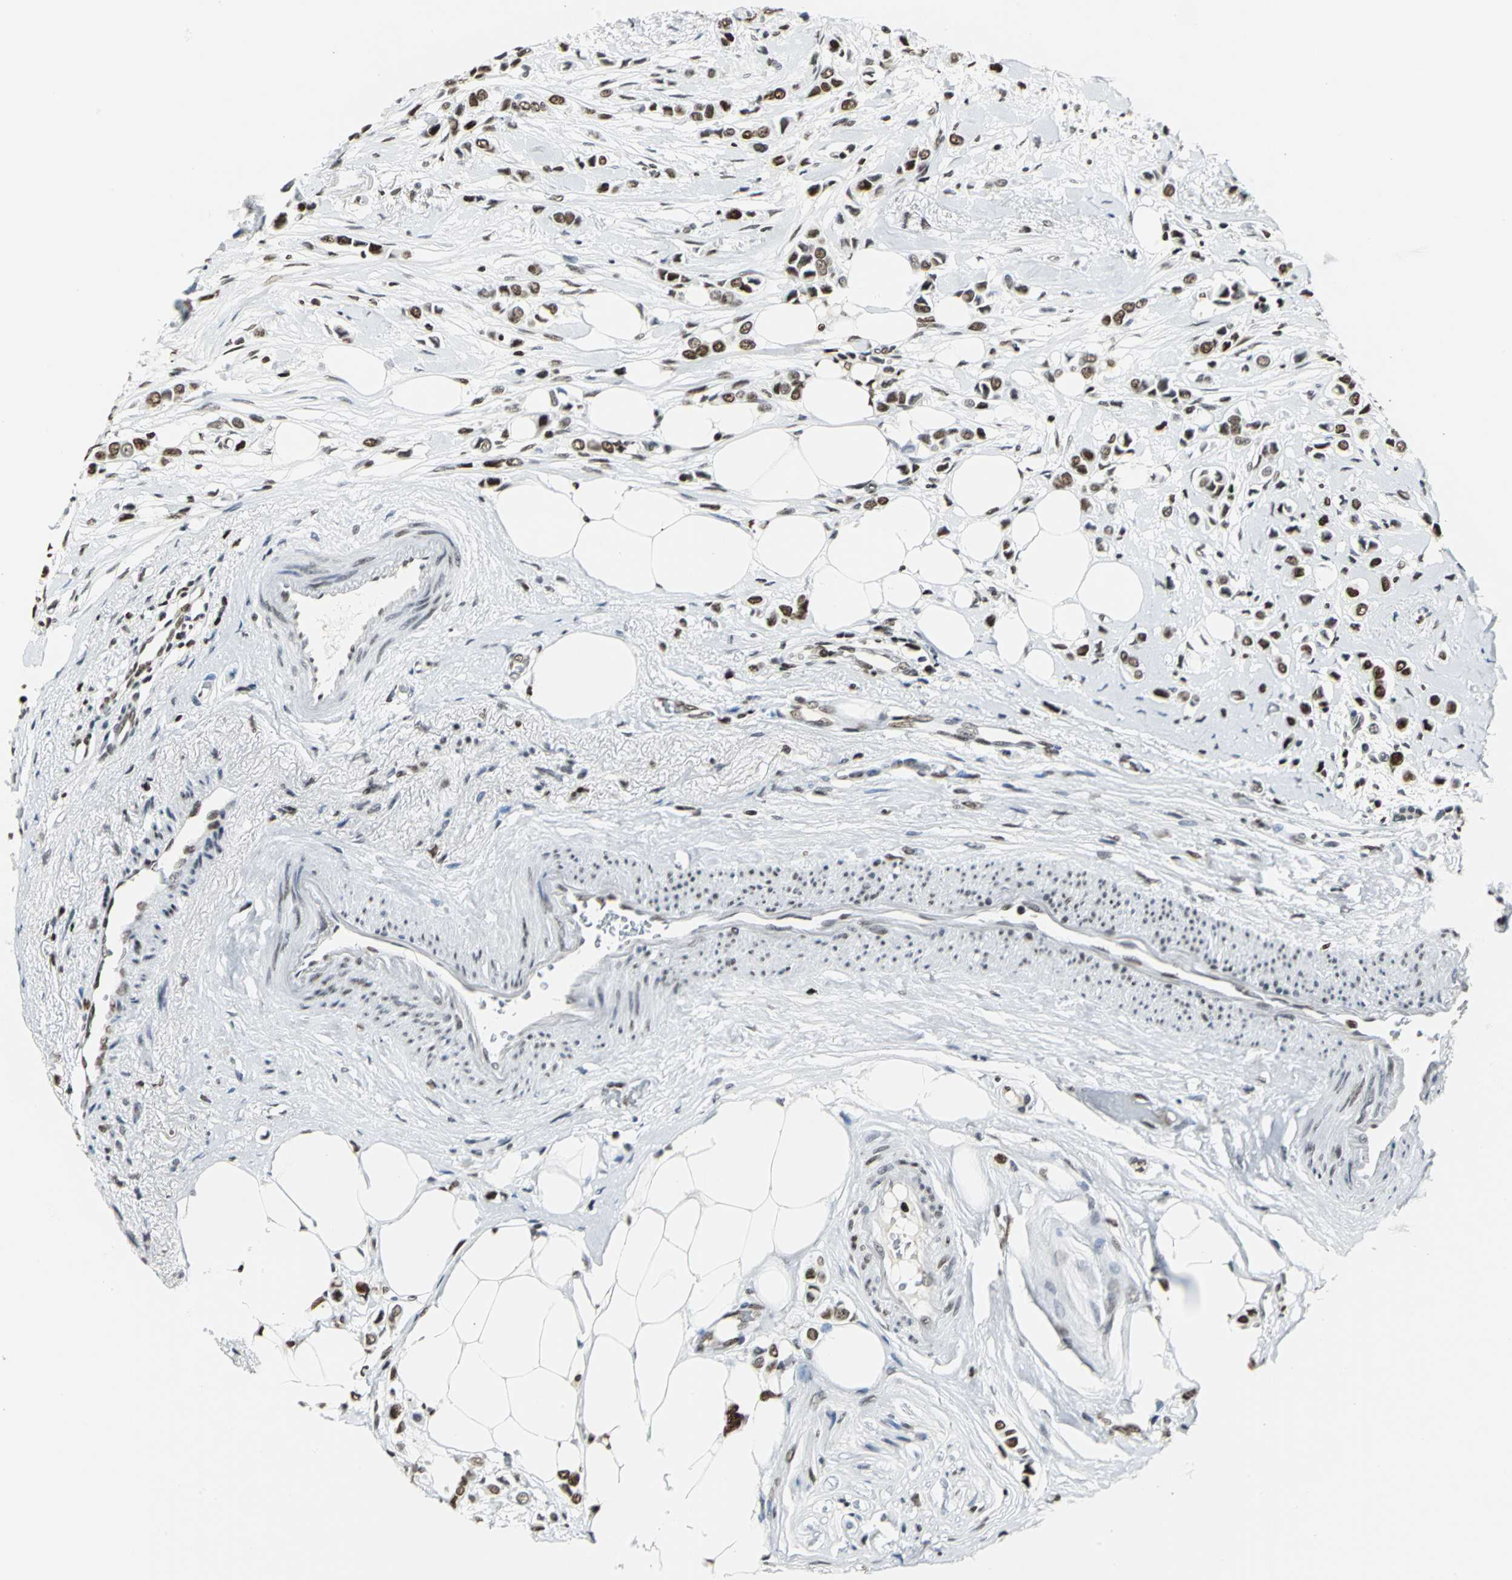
{"staining": {"intensity": "strong", "quantity": ">75%", "location": "nuclear"}, "tissue": "breast cancer", "cell_type": "Tumor cells", "image_type": "cancer", "snomed": [{"axis": "morphology", "description": "Lobular carcinoma"}, {"axis": "topography", "description": "Breast"}], "caption": "Immunohistochemical staining of breast lobular carcinoma displays high levels of strong nuclear positivity in approximately >75% of tumor cells.", "gene": "HNRNPD", "patient": {"sex": "female", "age": 51}}